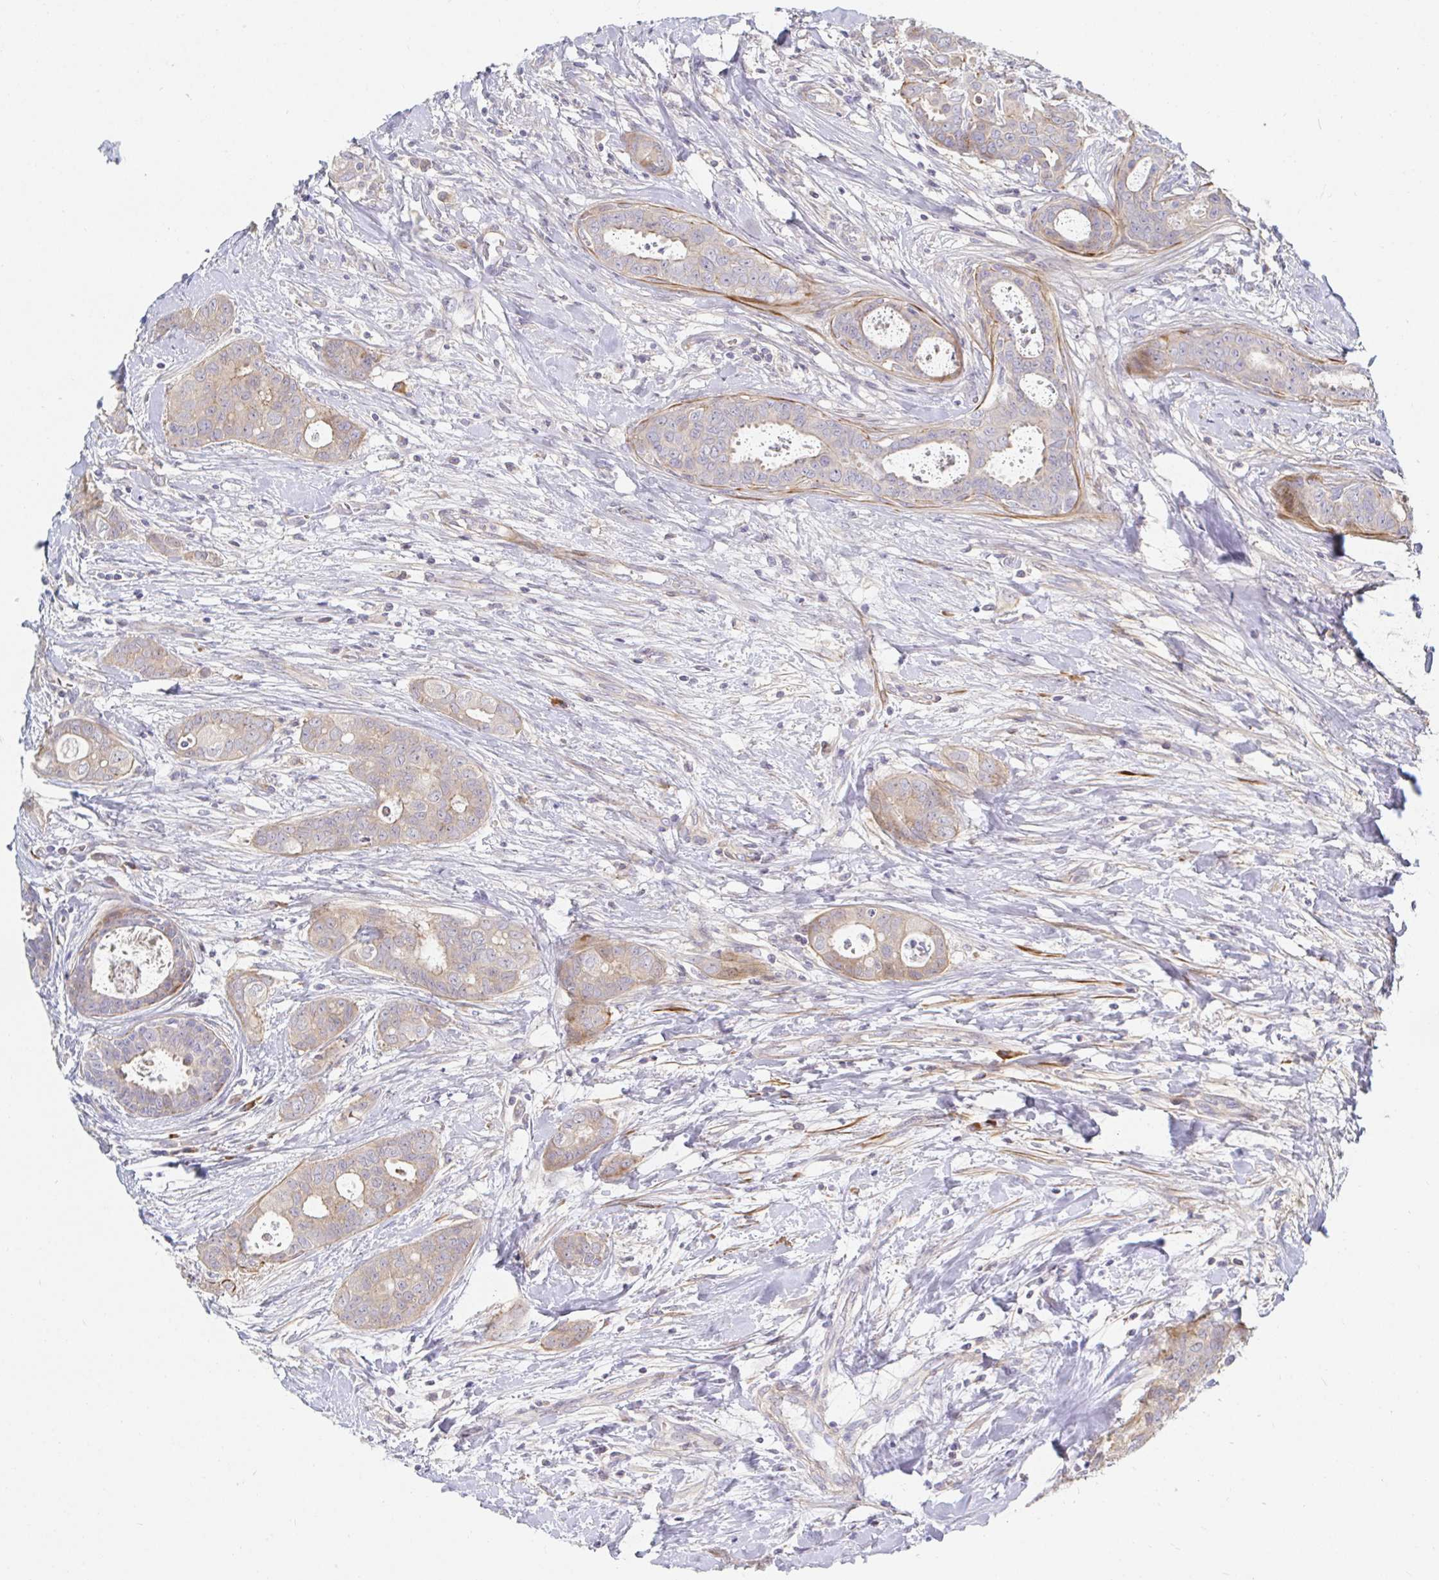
{"staining": {"intensity": "weak", "quantity": "25%-75%", "location": "cytoplasmic/membranous"}, "tissue": "breast cancer", "cell_type": "Tumor cells", "image_type": "cancer", "snomed": [{"axis": "morphology", "description": "Duct carcinoma"}, {"axis": "topography", "description": "Breast"}], "caption": "IHC of breast intraductal carcinoma exhibits low levels of weak cytoplasmic/membranous staining in about 25%-75% of tumor cells. (Brightfield microscopy of DAB IHC at high magnification).", "gene": "SSH2", "patient": {"sex": "female", "age": 45}}